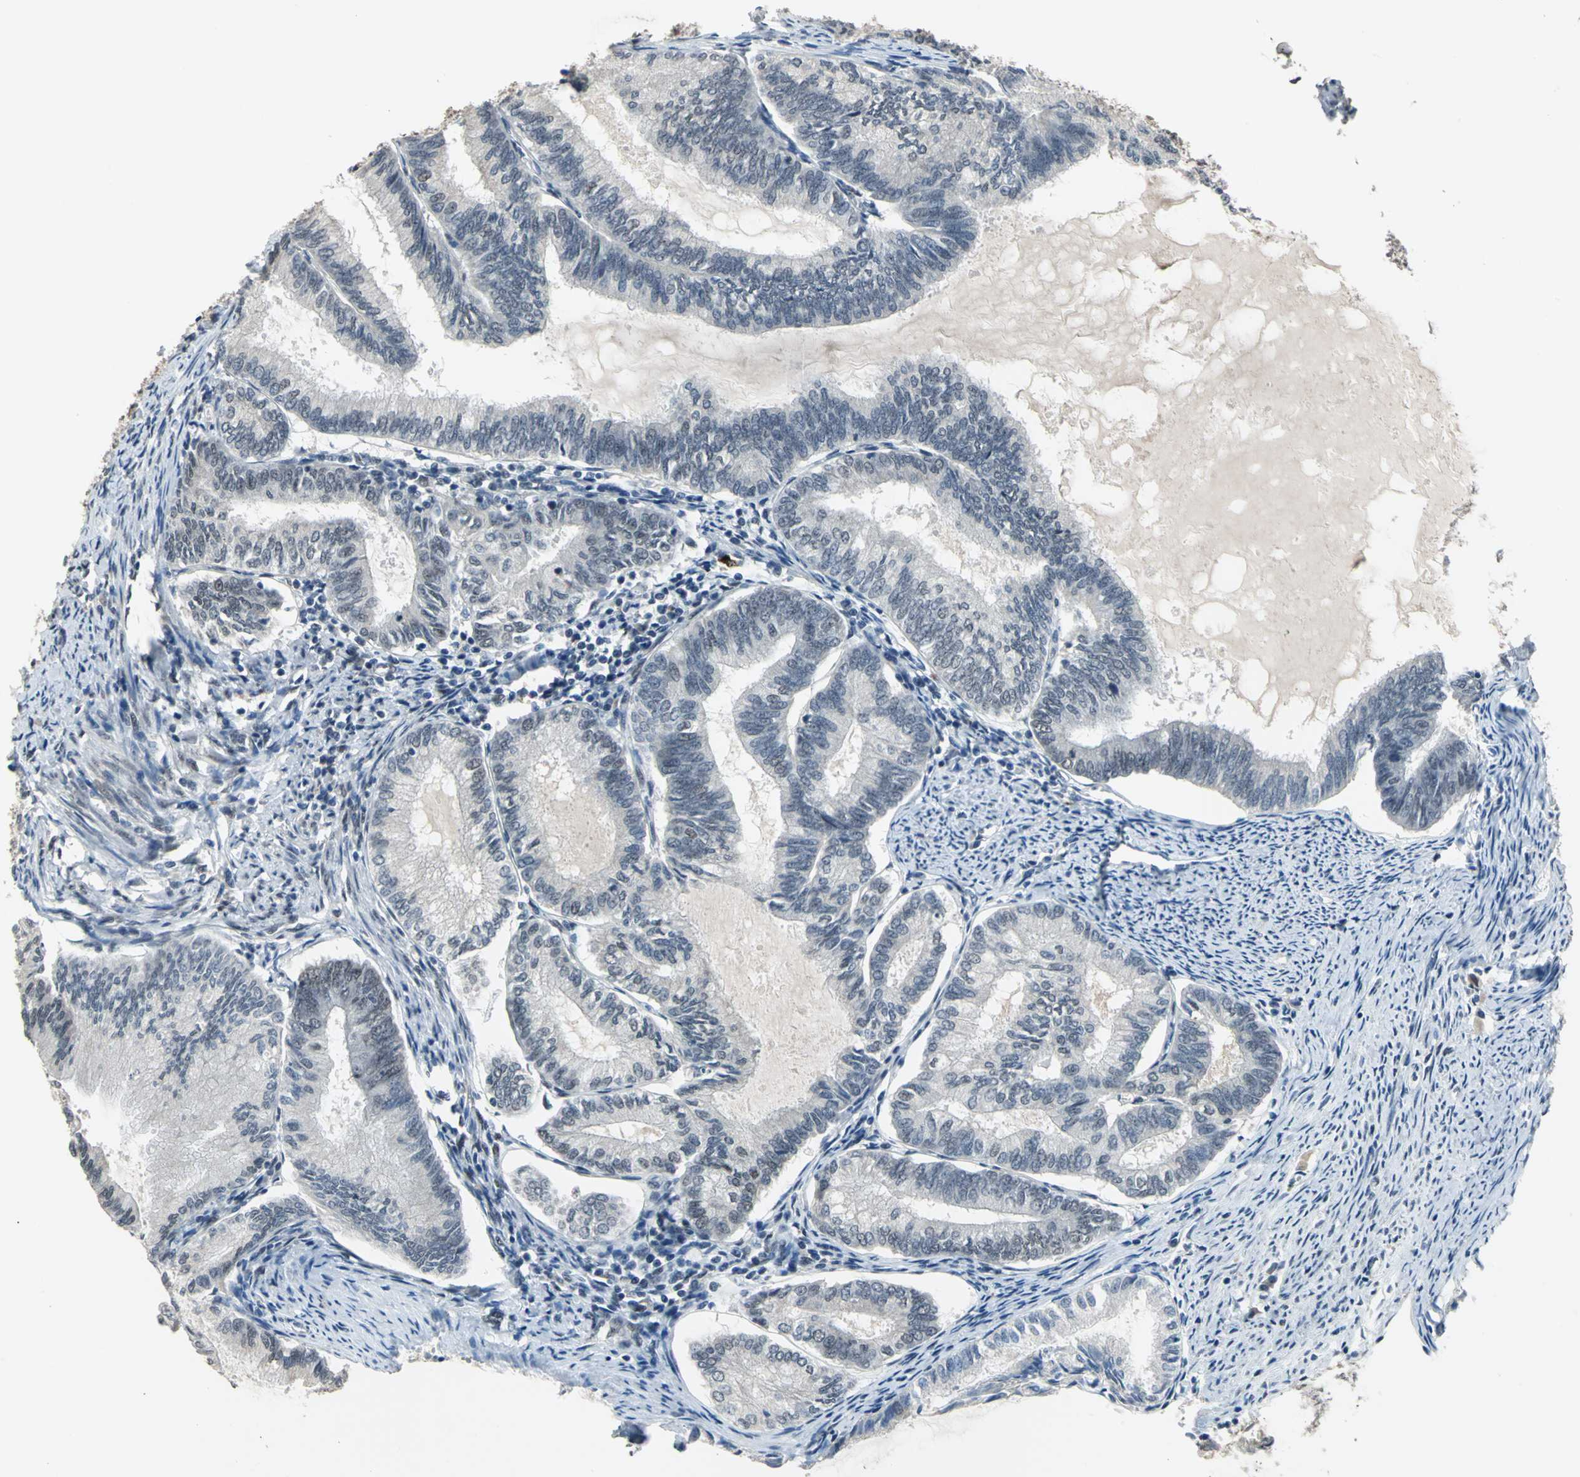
{"staining": {"intensity": "negative", "quantity": "none", "location": "none"}, "tissue": "endometrial cancer", "cell_type": "Tumor cells", "image_type": "cancer", "snomed": [{"axis": "morphology", "description": "Adenocarcinoma, NOS"}, {"axis": "topography", "description": "Endometrium"}], "caption": "Tumor cells show no significant positivity in endometrial cancer (adenocarcinoma). The staining was performed using DAB (3,3'-diaminobenzidine) to visualize the protein expression in brown, while the nuclei were stained in blue with hematoxylin (Magnification: 20x).", "gene": "ELF2", "patient": {"sex": "female", "age": 86}}